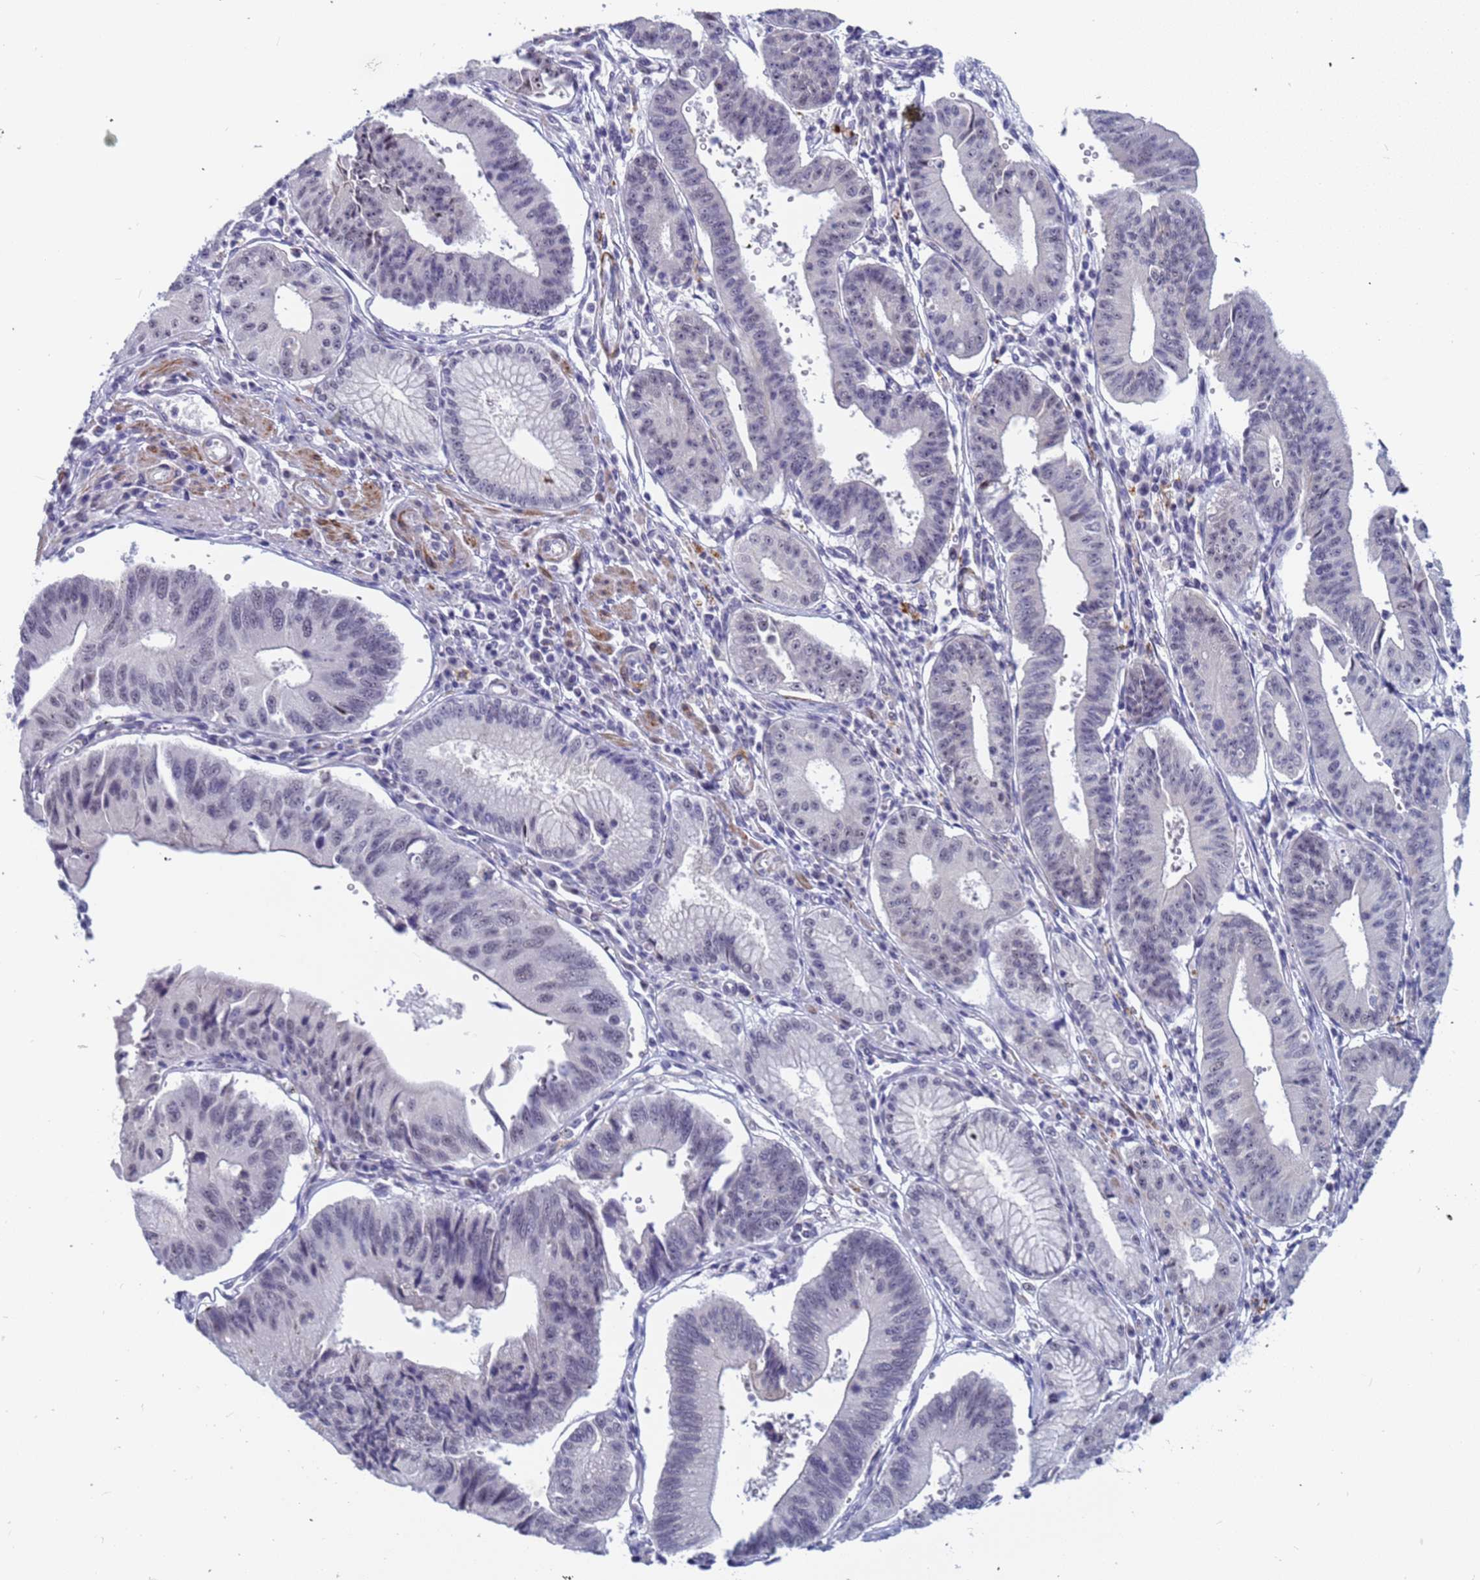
{"staining": {"intensity": "negative", "quantity": "none", "location": "none"}, "tissue": "stomach cancer", "cell_type": "Tumor cells", "image_type": "cancer", "snomed": [{"axis": "morphology", "description": "Adenocarcinoma, NOS"}, {"axis": "topography", "description": "Stomach"}], "caption": "This is an immunohistochemistry (IHC) histopathology image of stomach cancer. There is no positivity in tumor cells.", "gene": "CXorf65", "patient": {"sex": "male", "age": 59}}